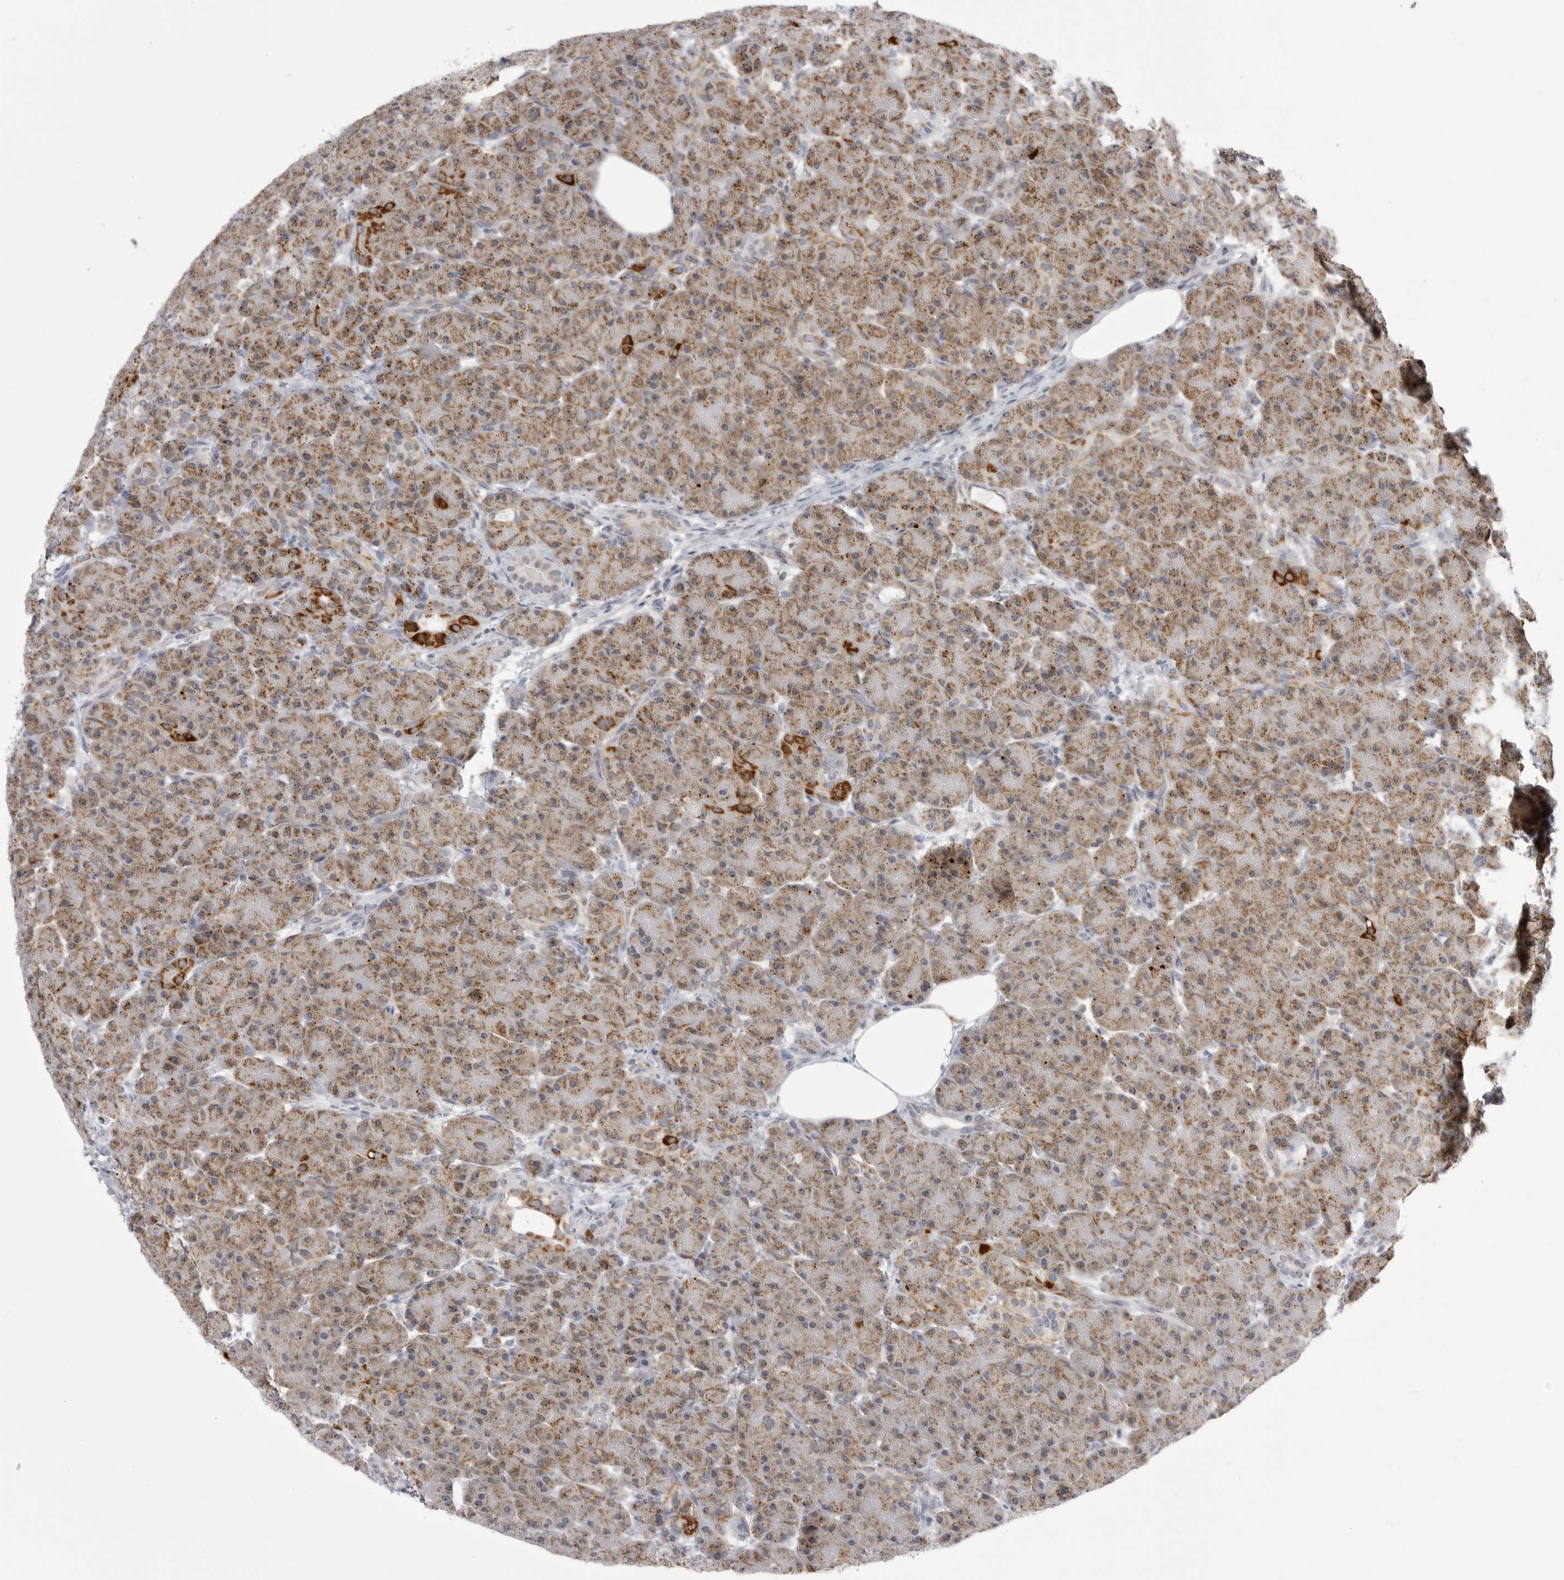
{"staining": {"intensity": "moderate", "quantity": ">75%", "location": "cytoplasmic/membranous"}, "tissue": "pancreas", "cell_type": "Exocrine glandular cells", "image_type": "normal", "snomed": [{"axis": "morphology", "description": "Normal tissue, NOS"}, {"axis": "topography", "description": "Pancreas"}], "caption": "Protein staining by IHC shows moderate cytoplasmic/membranous staining in about >75% of exocrine glandular cells in unremarkable pancreas.", "gene": "FH", "patient": {"sex": "male", "age": 63}}